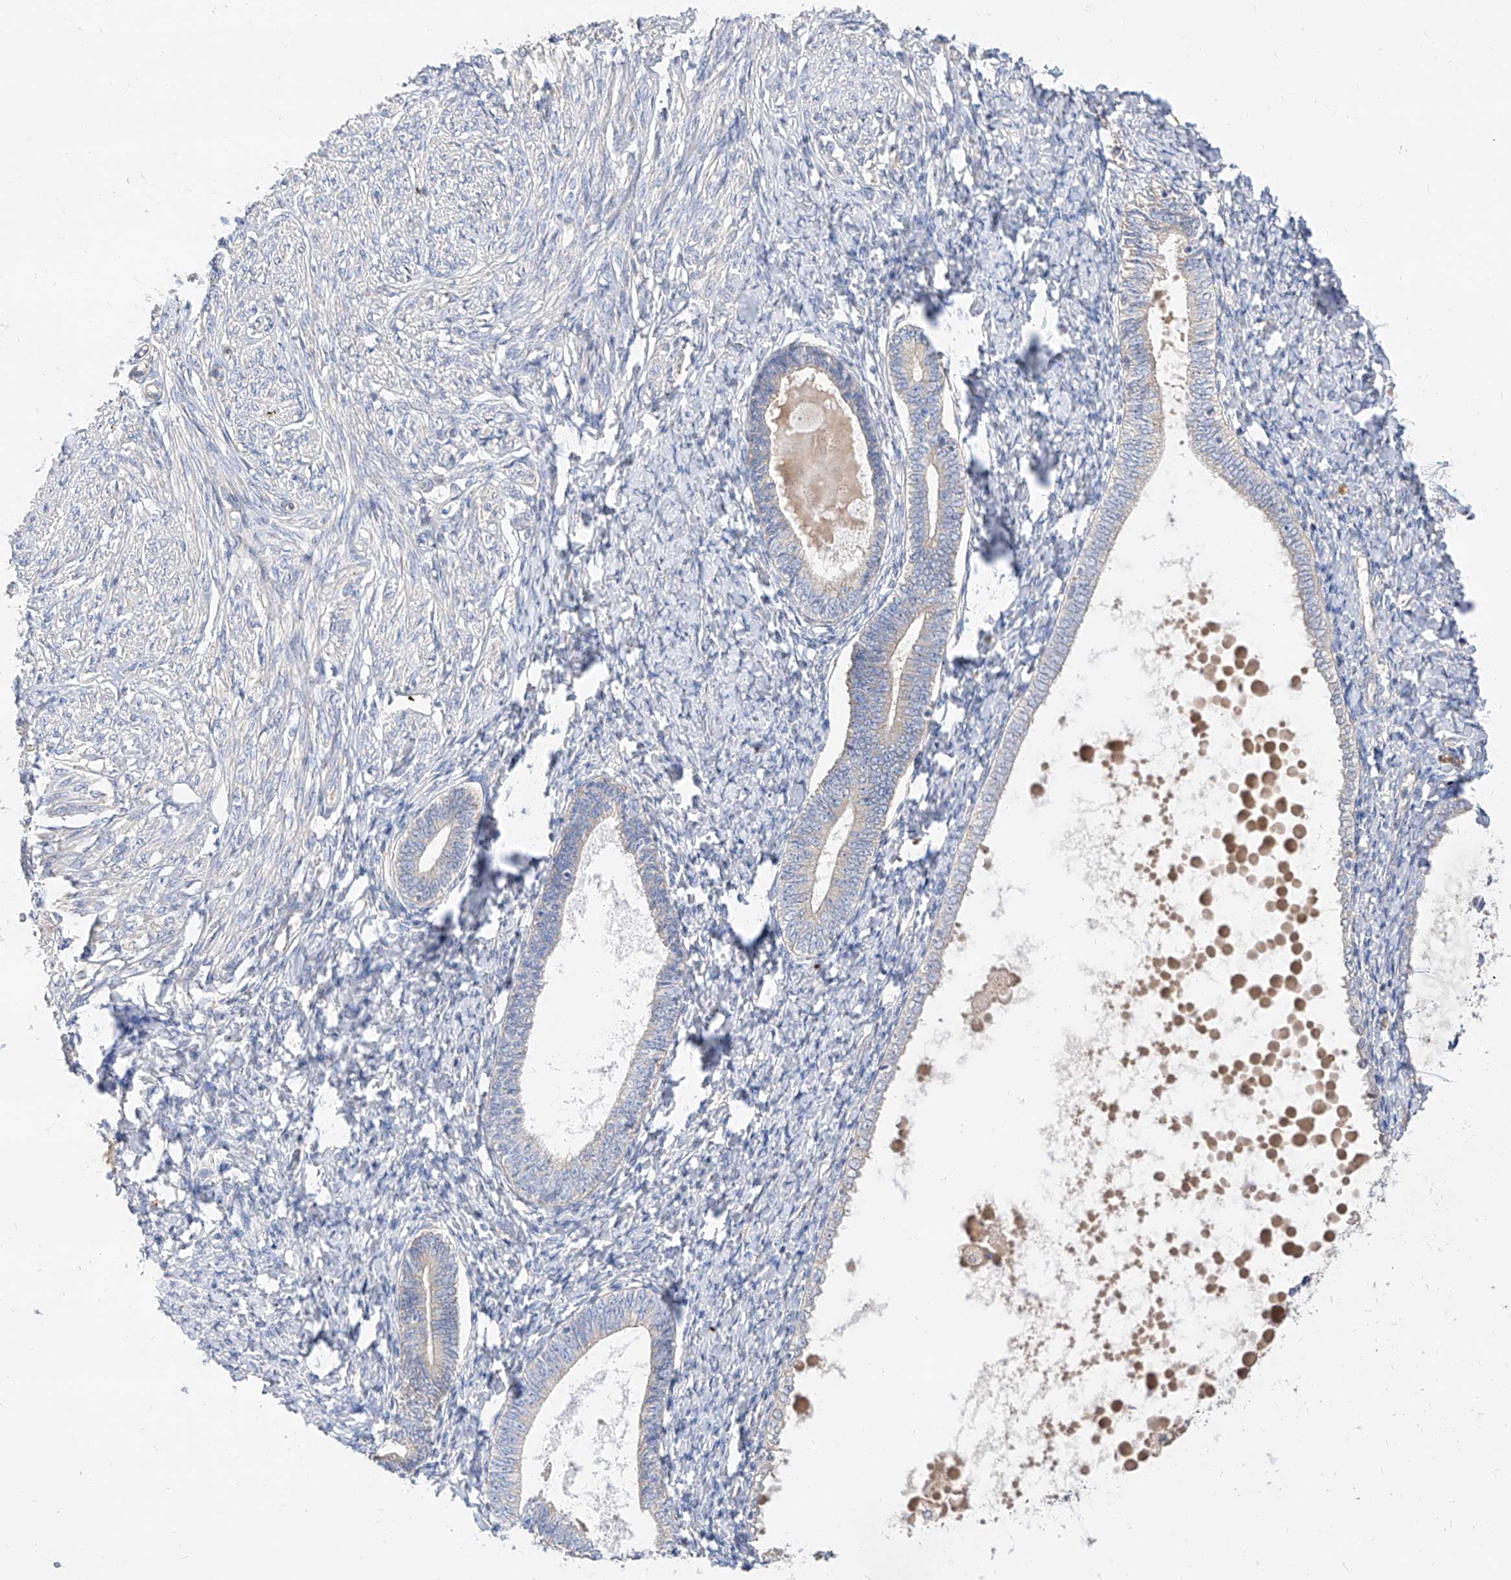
{"staining": {"intensity": "negative", "quantity": "none", "location": "none"}, "tissue": "endometrium", "cell_type": "Cells in endometrial stroma", "image_type": "normal", "snomed": [{"axis": "morphology", "description": "Normal tissue, NOS"}, {"axis": "topography", "description": "Endometrium"}], "caption": "Histopathology image shows no protein expression in cells in endometrial stroma of benign endometrium.", "gene": "DIRAS3", "patient": {"sex": "female", "age": 72}}